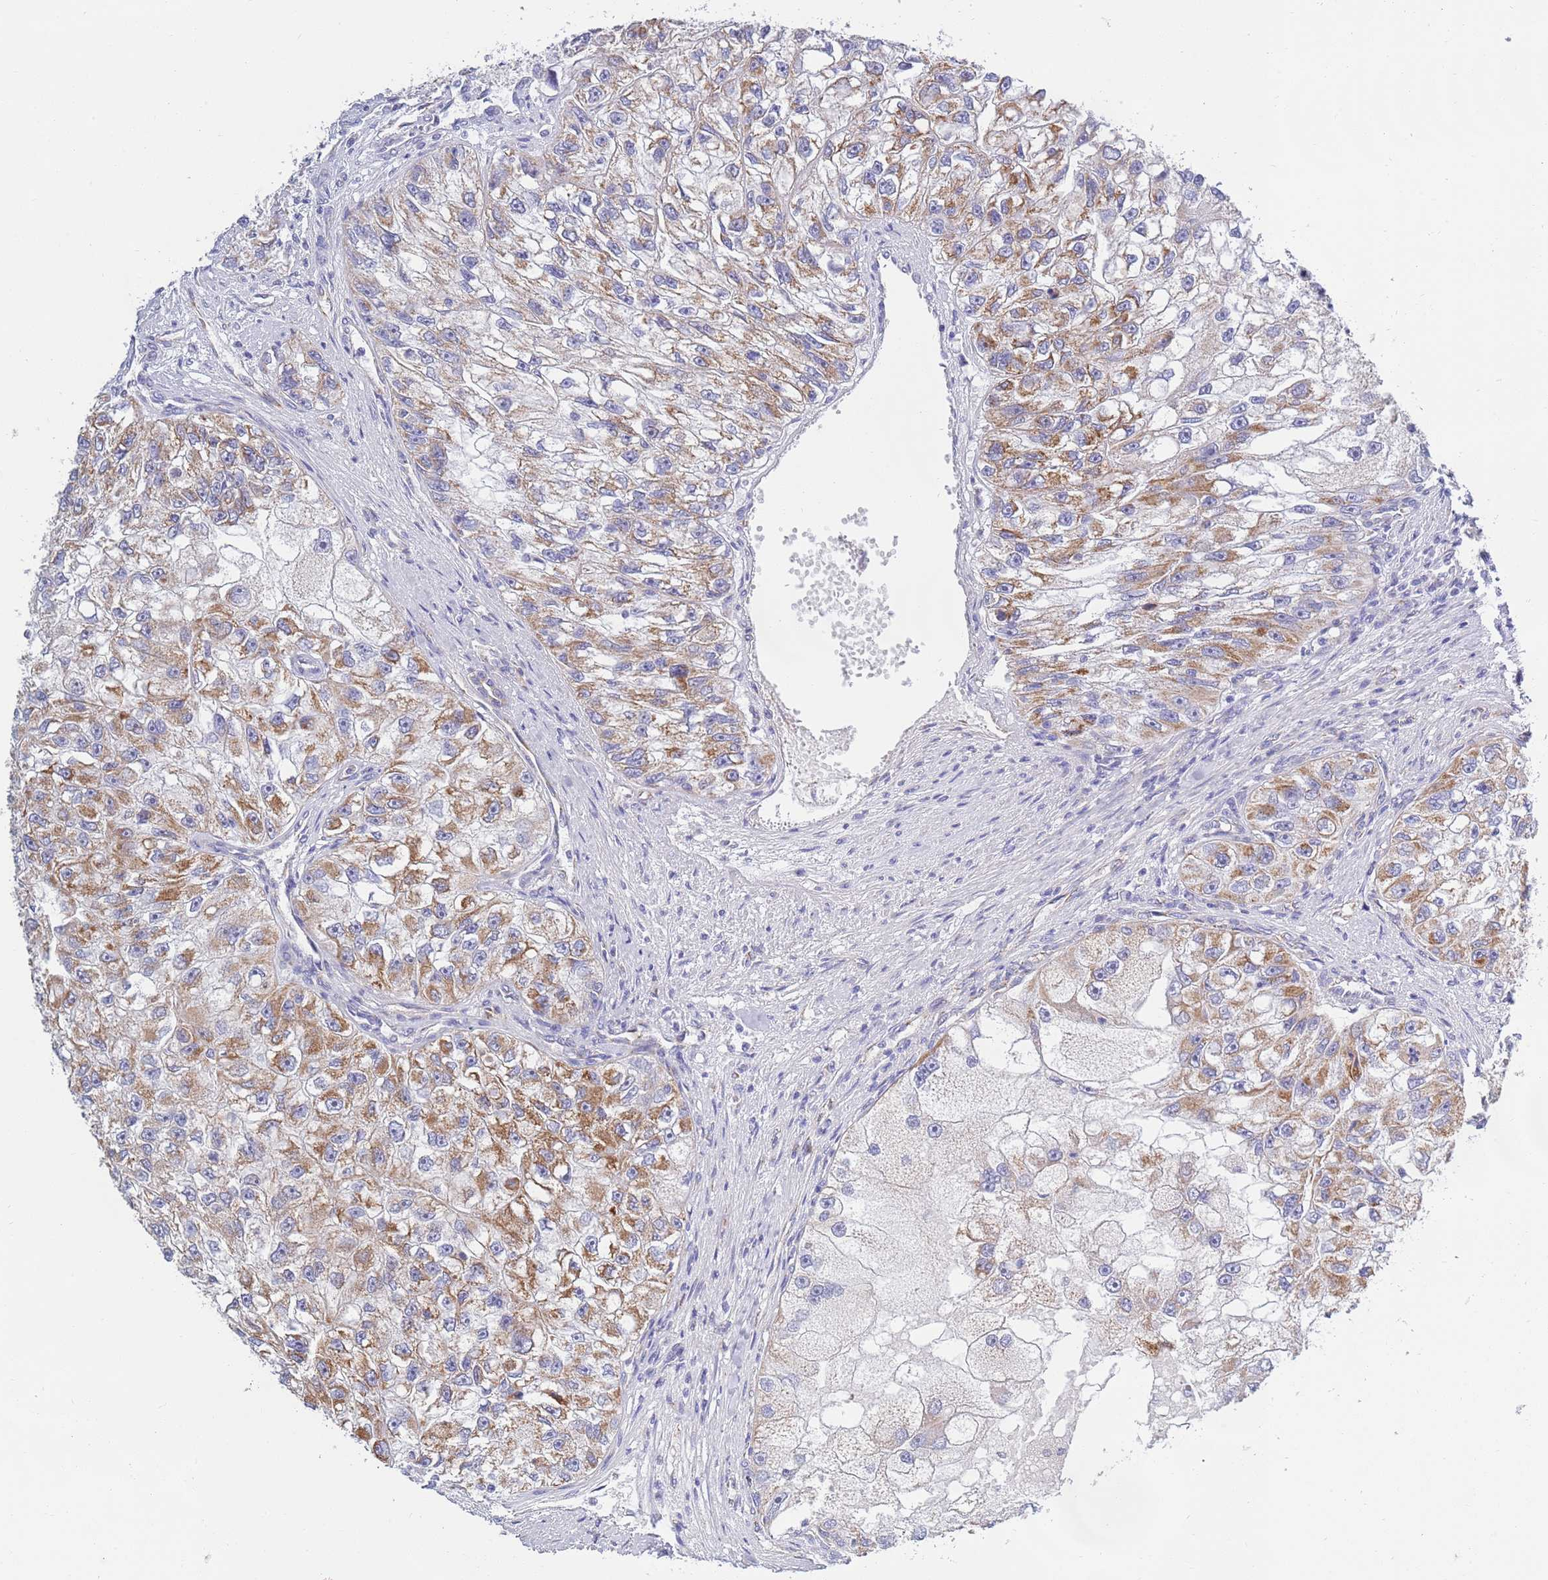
{"staining": {"intensity": "moderate", "quantity": "25%-75%", "location": "cytoplasmic/membranous"}, "tissue": "renal cancer", "cell_type": "Tumor cells", "image_type": "cancer", "snomed": [{"axis": "morphology", "description": "Adenocarcinoma, NOS"}, {"axis": "topography", "description": "Kidney"}], "caption": "Tumor cells demonstrate moderate cytoplasmic/membranous staining in about 25%-75% of cells in renal cancer (adenocarcinoma).", "gene": "EMC8", "patient": {"sex": "male", "age": 63}}